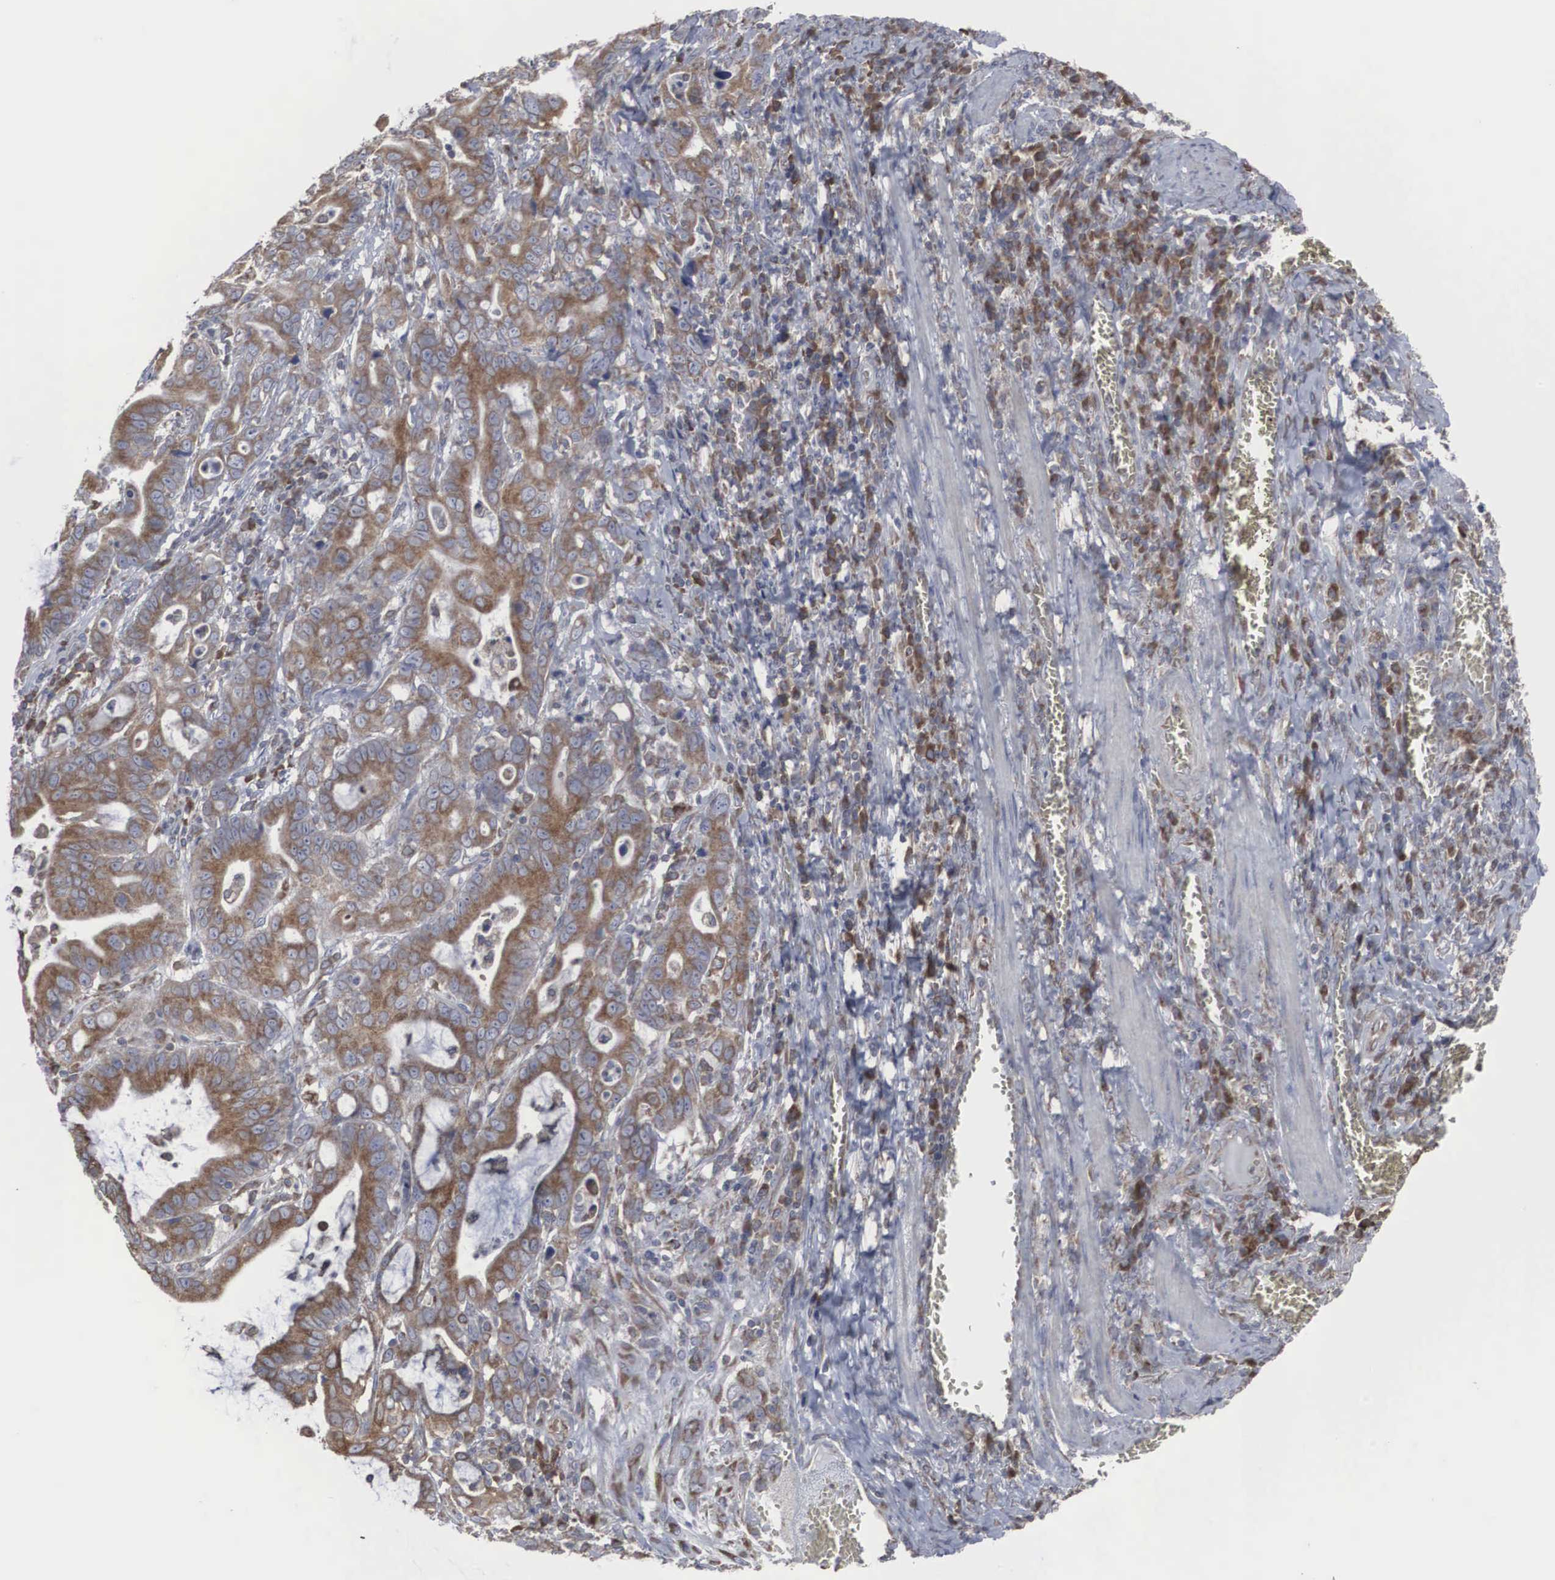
{"staining": {"intensity": "moderate", "quantity": "25%-75%", "location": "cytoplasmic/membranous"}, "tissue": "stomach cancer", "cell_type": "Tumor cells", "image_type": "cancer", "snomed": [{"axis": "morphology", "description": "Adenocarcinoma, NOS"}, {"axis": "topography", "description": "Stomach, upper"}], "caption": "Protein expression analysis of human stomach cancer (adenocarcinoma) reveals moderate cytoplasmic/membranous expression in approximately 25%-75% of tumor cells.", "gene": "MIA2", "patient": {"sex": "male", "age": 63}}